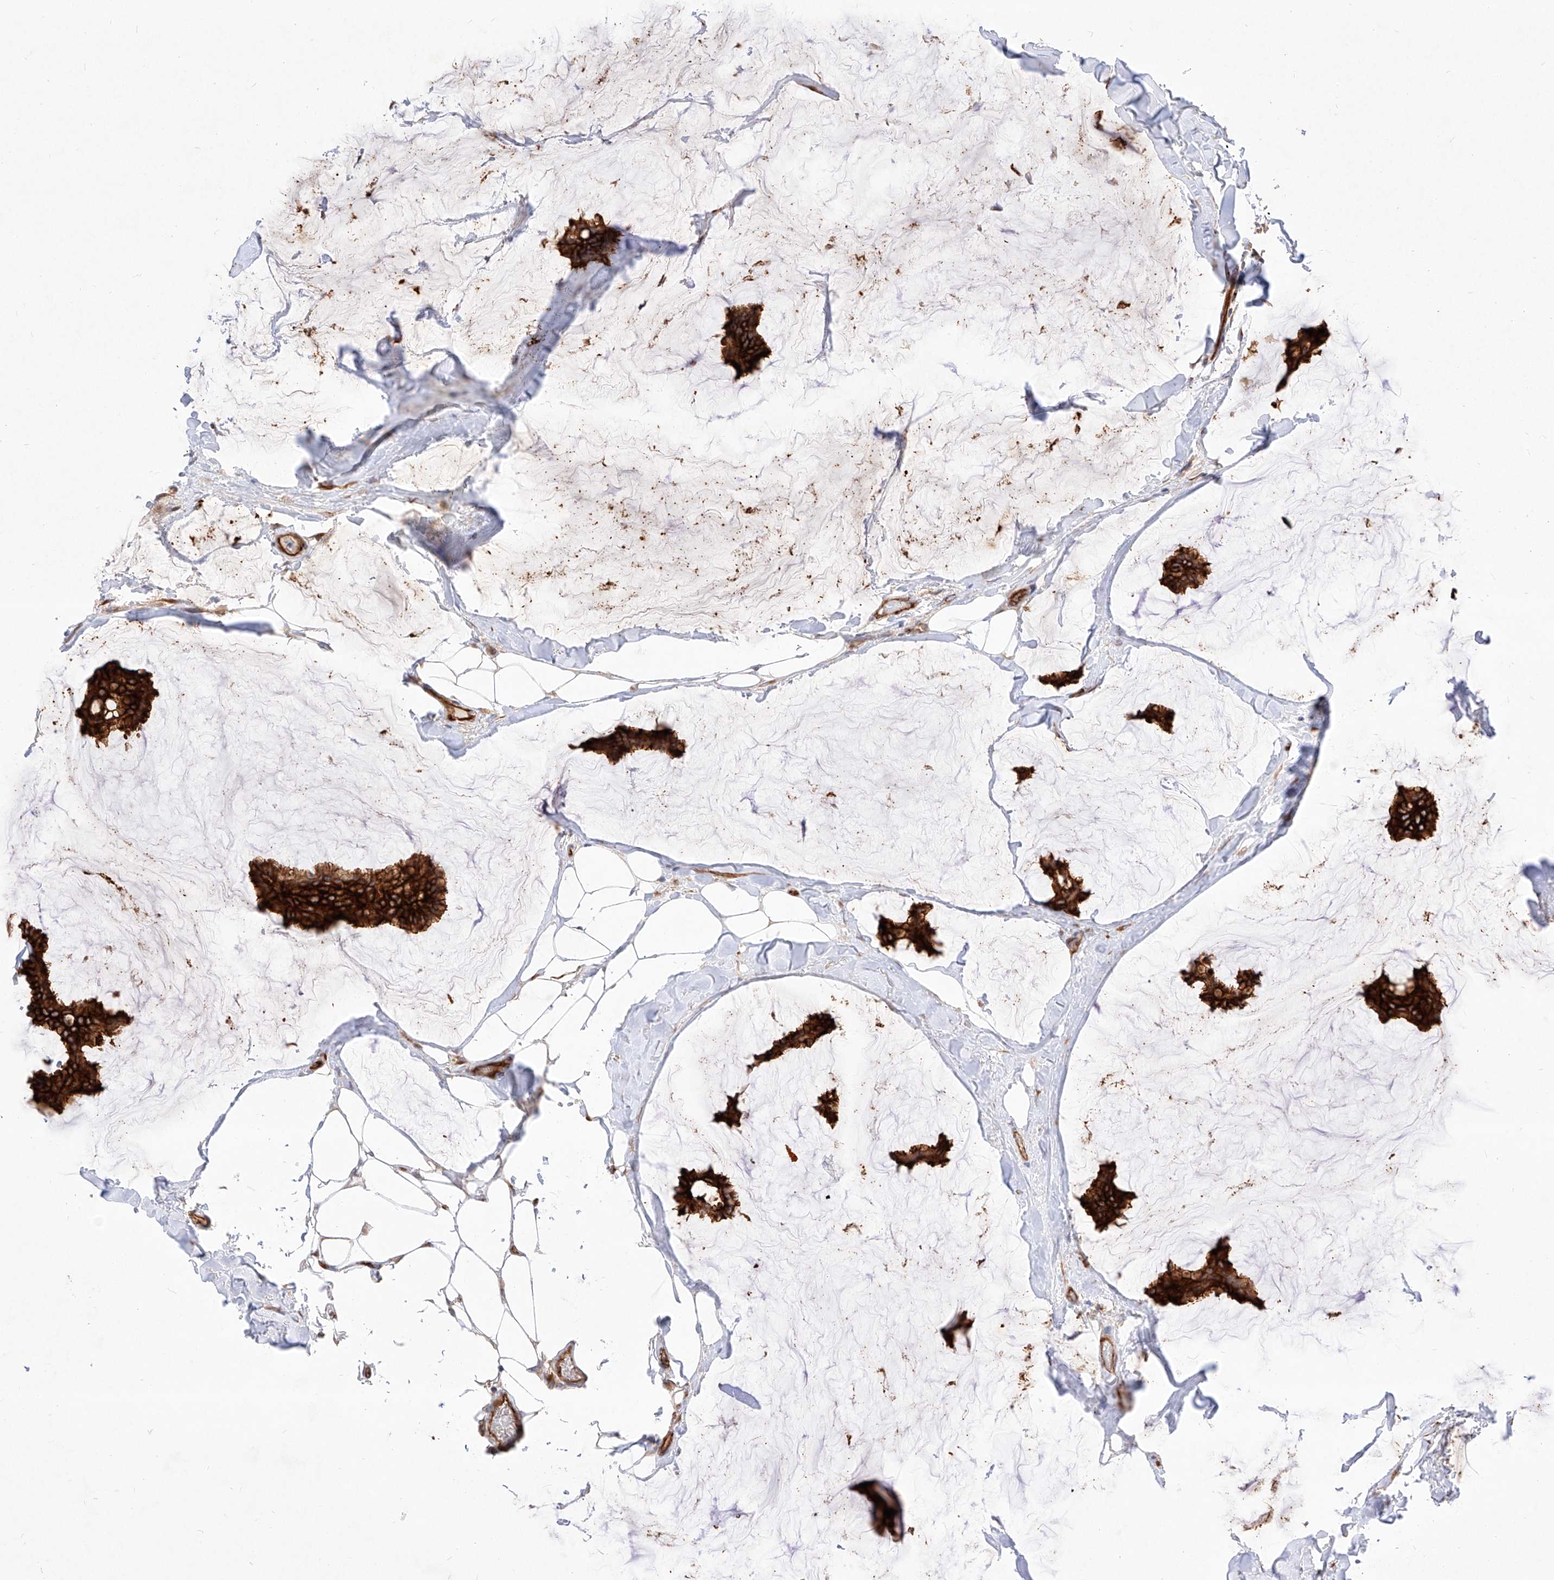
{"staining": {"intensity": "strong", "quantity": ">75%", "location": "cytoplasmic/membranous"}, "tissue": "breast cancer", "cell_type": "Tumor cells", "image_type": "cancer", "snomed": [{"axis": "morphology", "description": "Duct carcinoma"}, {"axis": "topography", "description": "Breast"}], "caption": "Breast intraductal carcinoma stained with a protein marker exhibits strong staining in tumor cells.", "gene": "CSGALNACT2", "patient": {"sex": "female", "age": 93}}